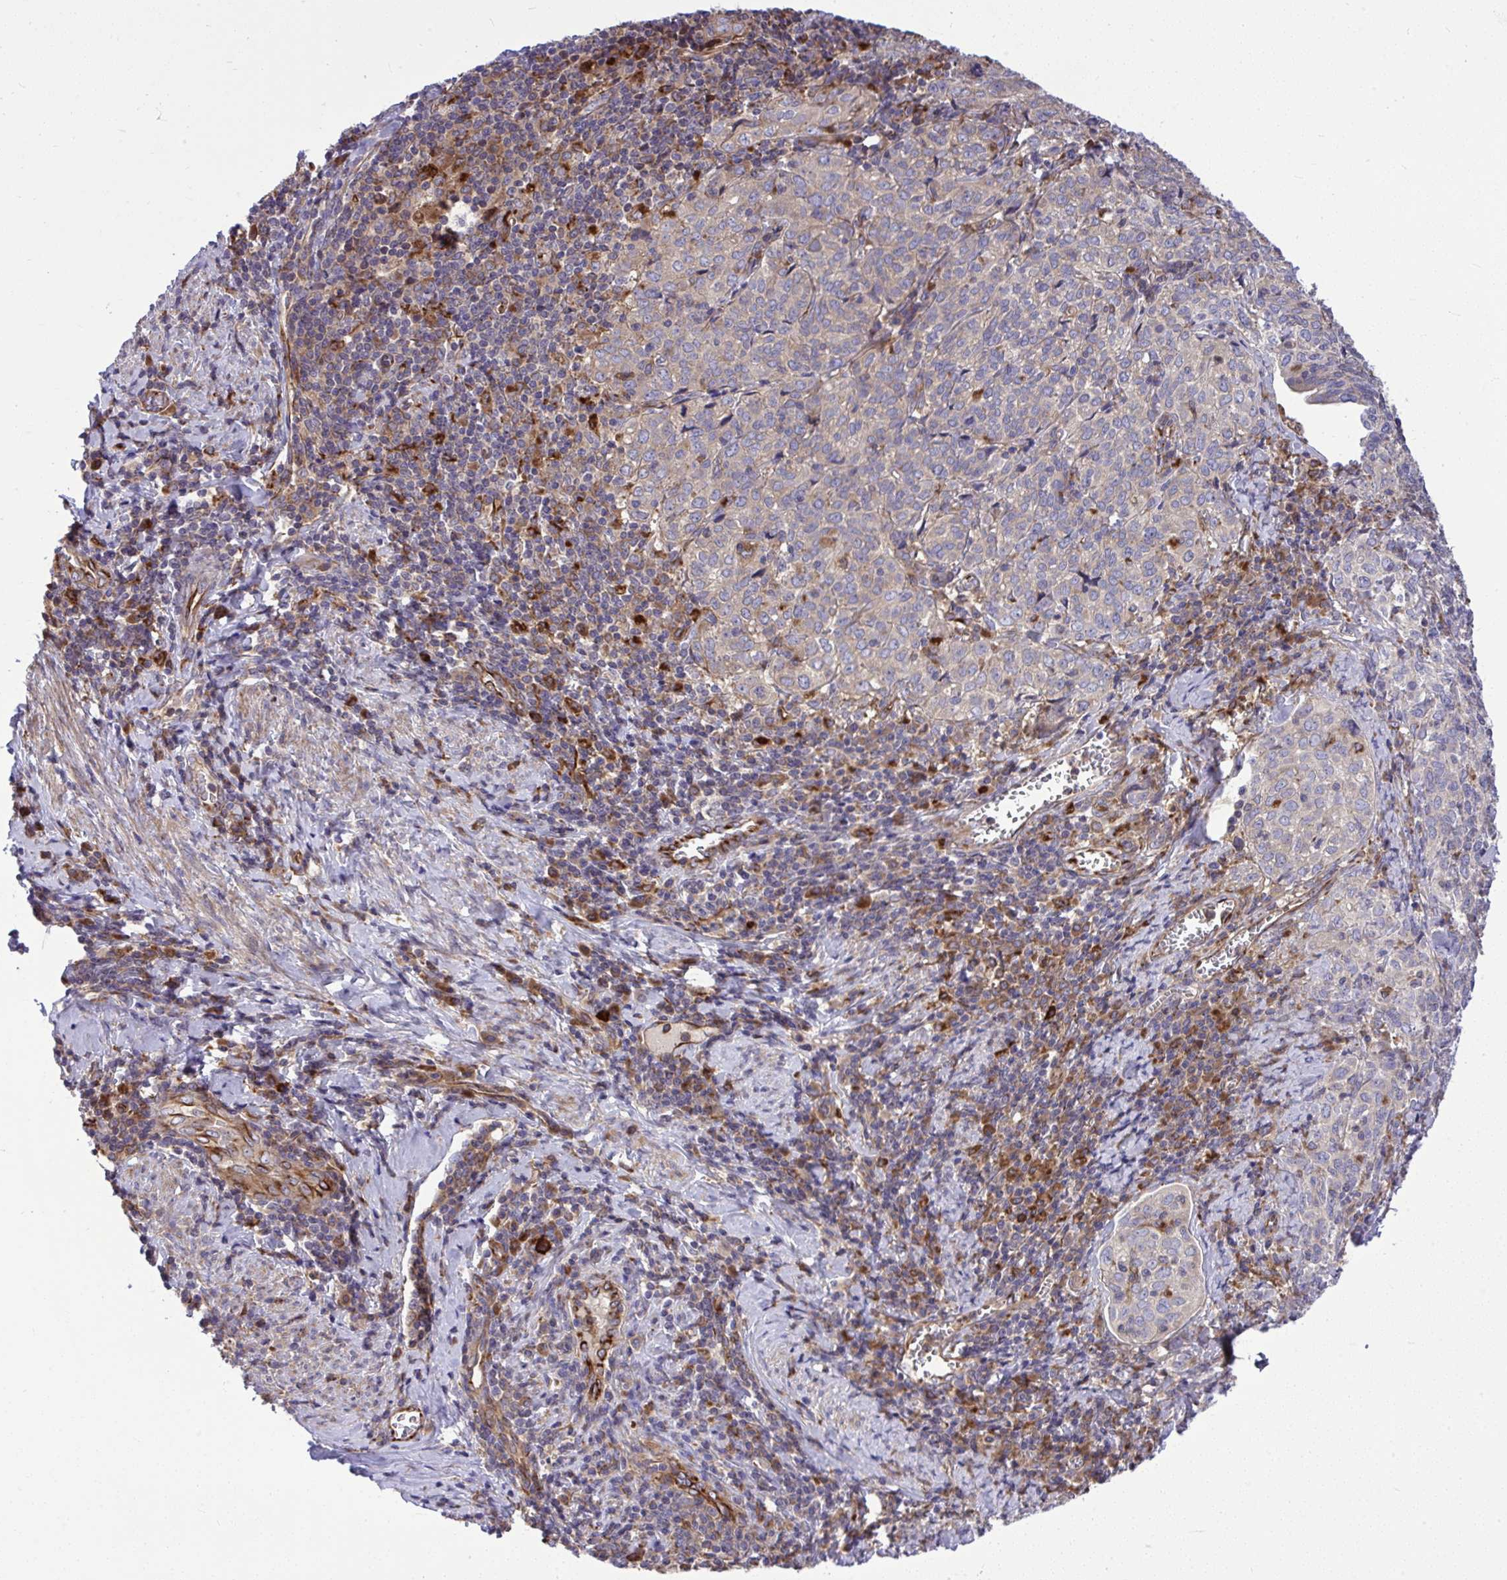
{"staining": {"intensity": "negative", "quantity": "none", "location": "none"}, "tissue": "cervical cancer", "cell_type": "Tumor cells", "image_type": "cancer", "snomed": [{"axis": "morphology", "description": "Normal tissue, NOS"}, {"axis": "morphology", "description": "Squamous cell carcinoma, NOS"}, {"axis": "topography", "description": "Vagina"}, {"axis": "topography", "description": "Cervix"}], "caption": "The image displays no staining of tumor cells in cervical cancer.", "gene": "PAIP2", "patient": {"sex": "female", "age": 45}}